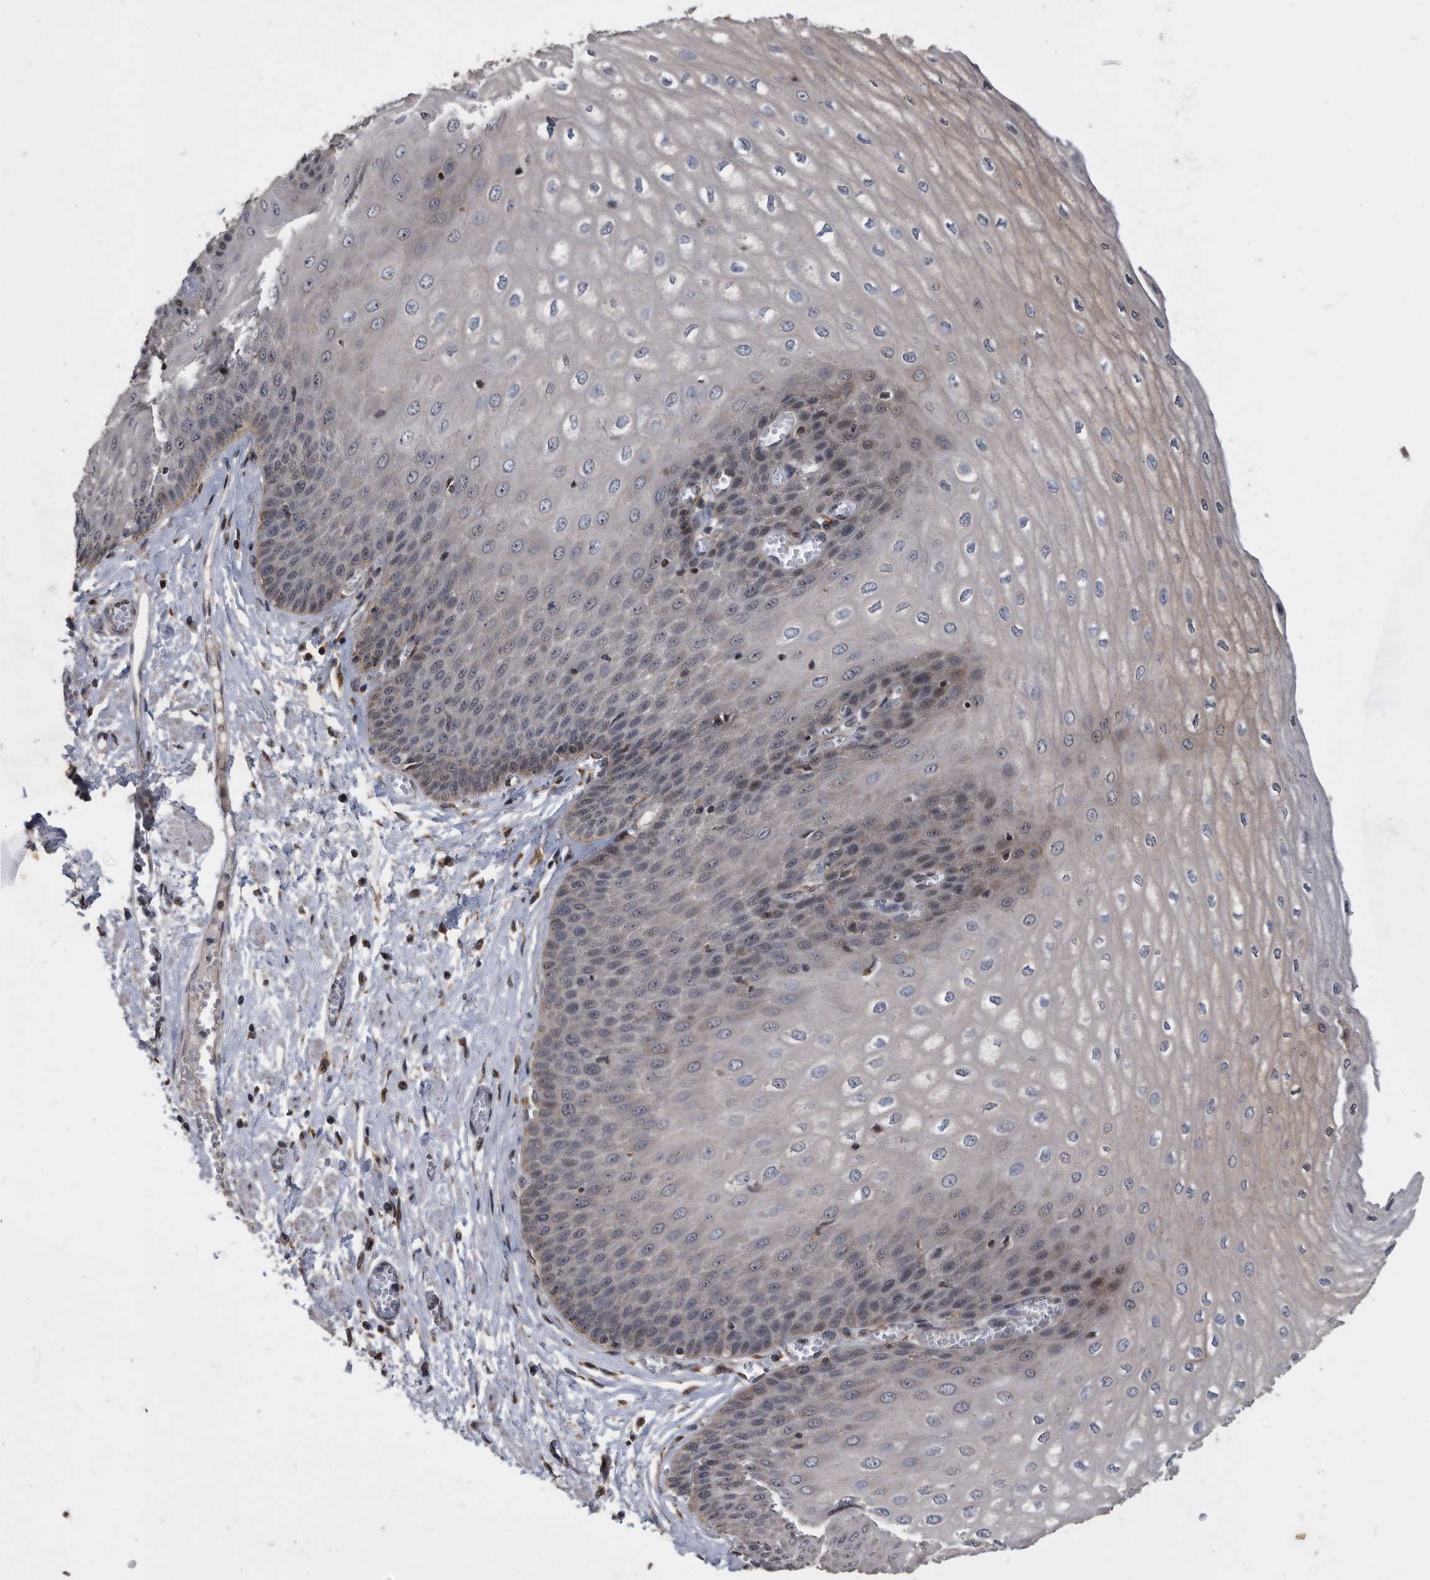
{"staining": {"intensity": "weak", "quantity": "<25%", "location": "cytoplasmic/membranous"}, "tissue": "esophagus", "cell_type": "Squamous epithelial cells", "image_type": "normal", "snomed": [{"axis": "morphology", "description": "Normal tissue, NOS"}, {"axis": "topography", "description": "Esophagus"}], "caption": "An IHC histopathology image of unremarkable esophagus is shown. There is no staining in squamous epithelial cells of esophagus.", "gene": "NRBP1", "patient": {"sex": "male", "age": 60}}